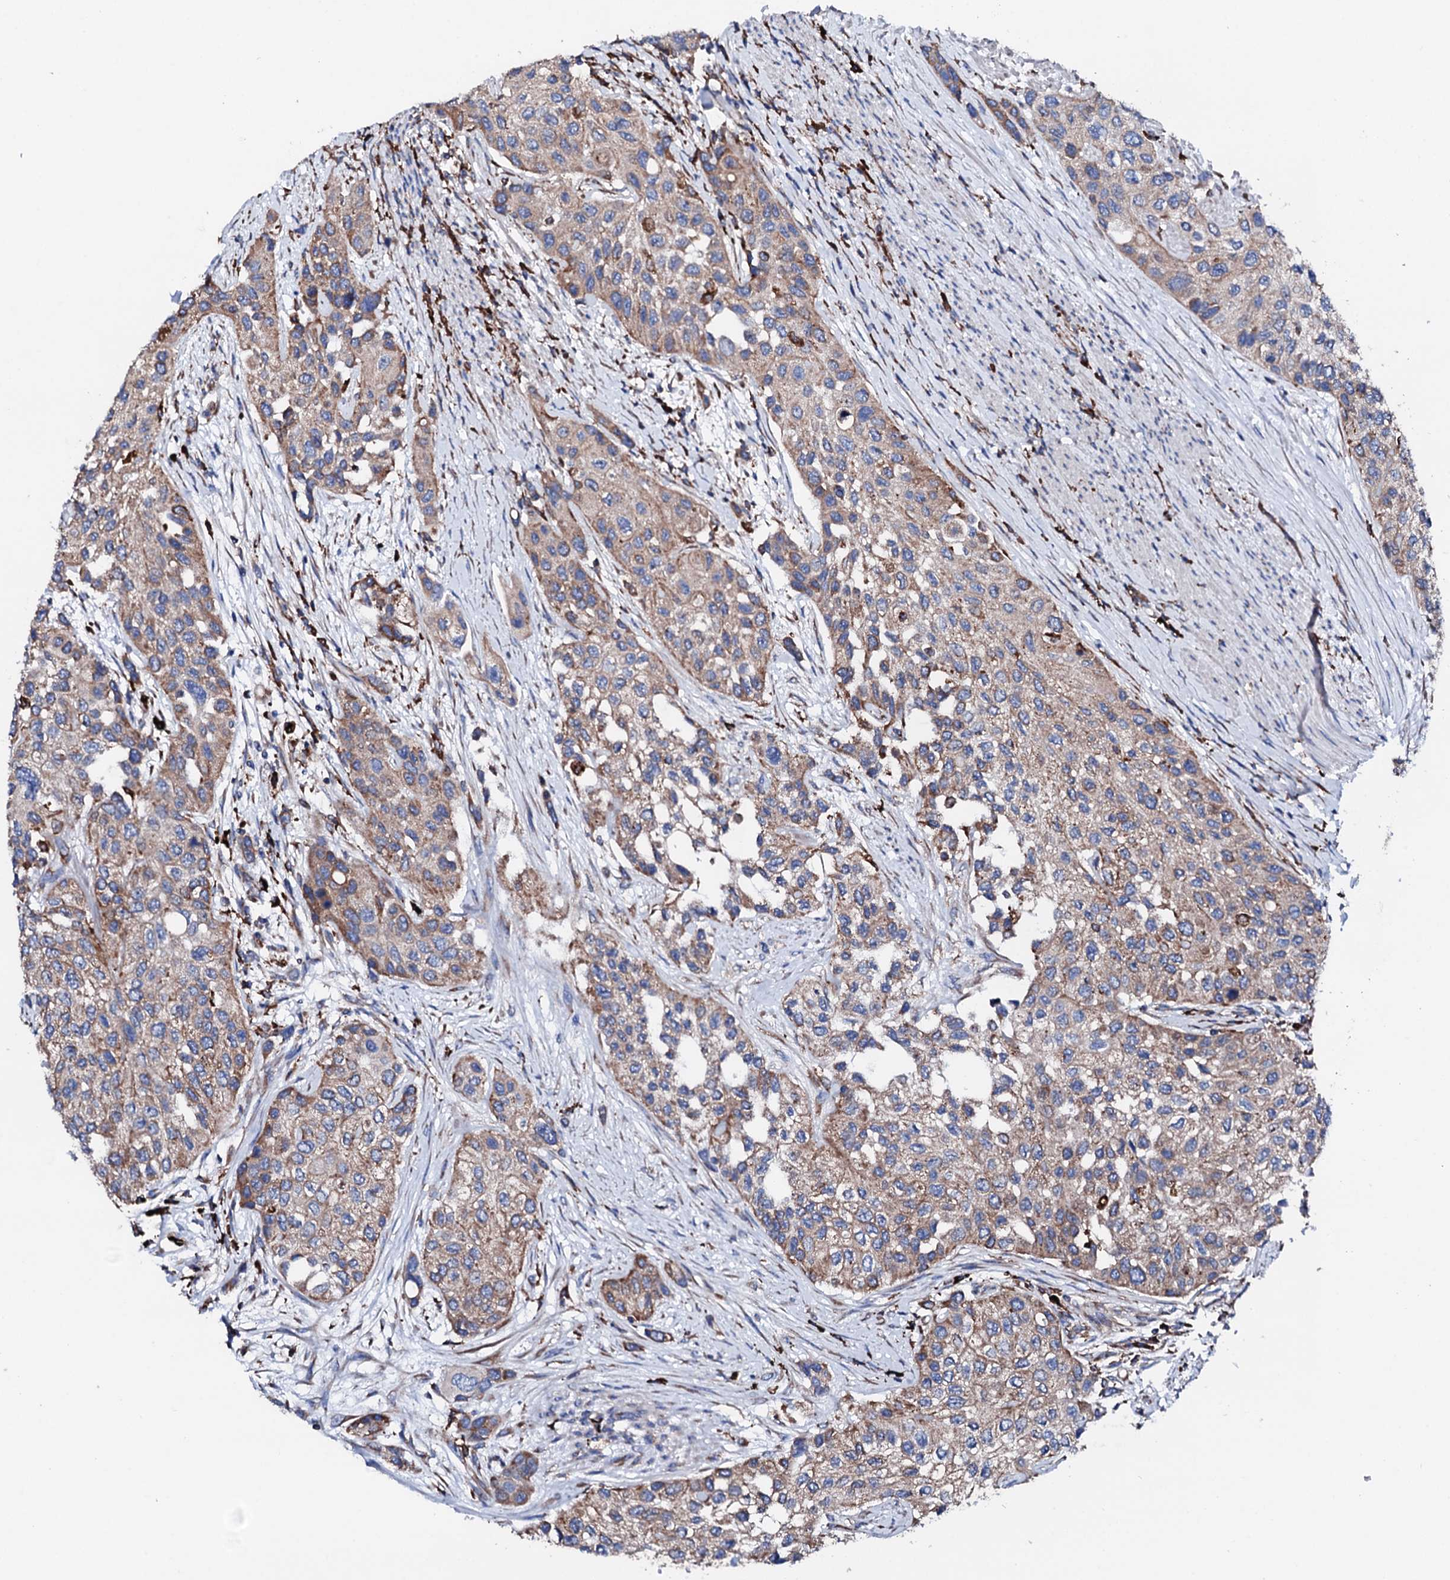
{"staining": {"intensity": "moderate", "quantity": ">75%", "location": "cytoplasmic/membranous"}, "tissue": "urothelial cancer", "cell_type": "Tumor cells", "image_type": "cancer", "snomed": [{"axis": "morphology", "description": "Normal tissue, NOS"}, {"axis": "morphology", "description": "Urothelial carcinoma, High grade"}, {"axis": "topography", "description": "Vascular tissue"}, {"axis": "topography", "description": "Urinary bladder"}], "caption": "Urothelial cancer stained with DAB IHC exhibits medium levels of moderate cytoplasmic/membranous staining in approximately >75% of tumor cells.", "gene": "AMDHD1", "patient": {"sex": "female", "age": 56}}